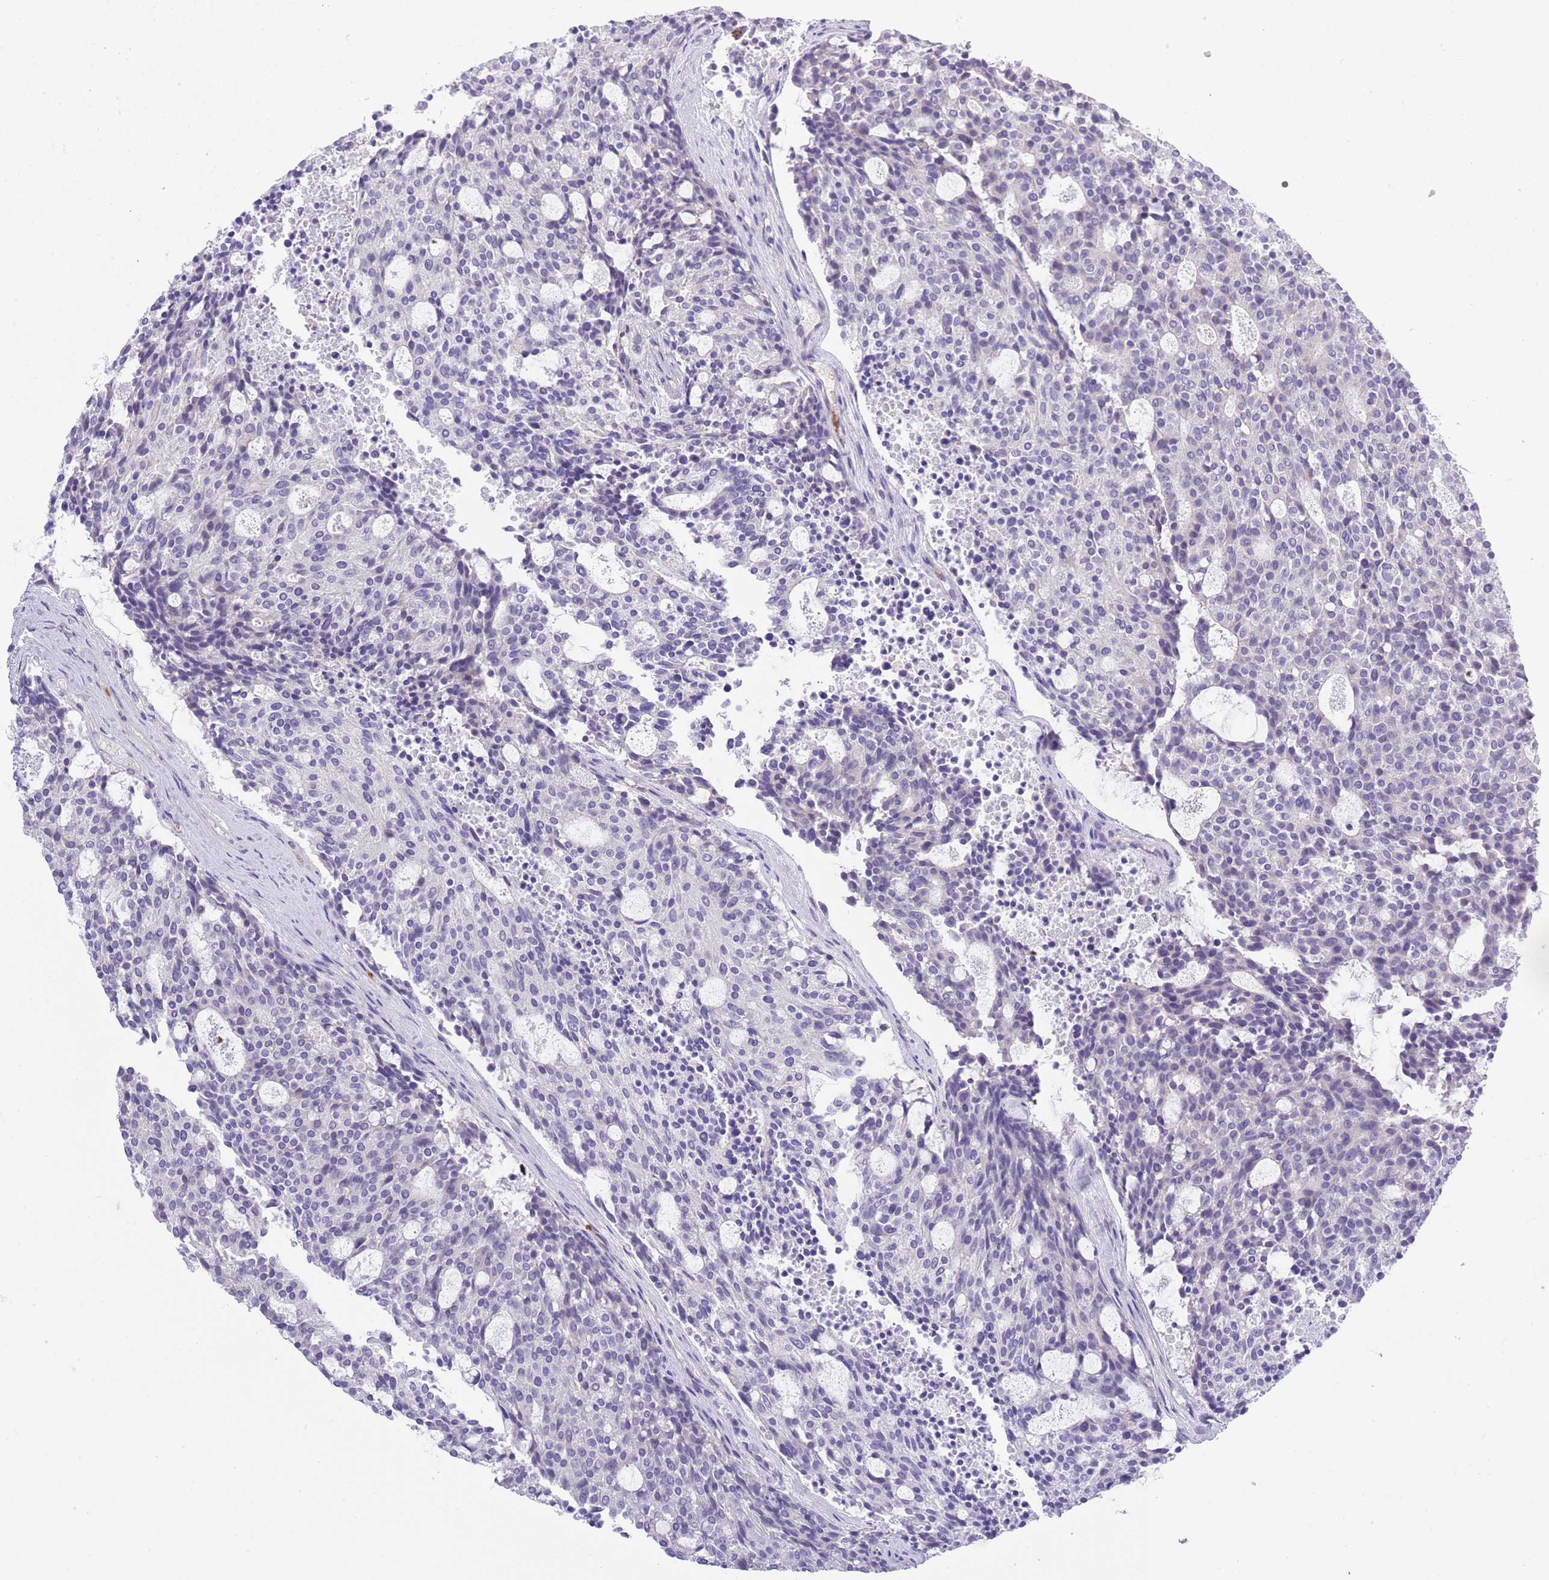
{"staining": {"intensity": "negative", "quantity": "none", "location": "none"}, "tissue": "carcinoid", "cell_type": "Tumor cells", "image_type": "cancer", "snomed": [{"axis": "morphology", "description": "Carcinoid, malignant, NOS"}, {"axis": "topography", "description": "Pancreas"}], "caption": "Tumor cells are negative for brown protein staining in carcinoid.", "gene": "ZFP2", "patient": {"sex": "female", "age": 54}}